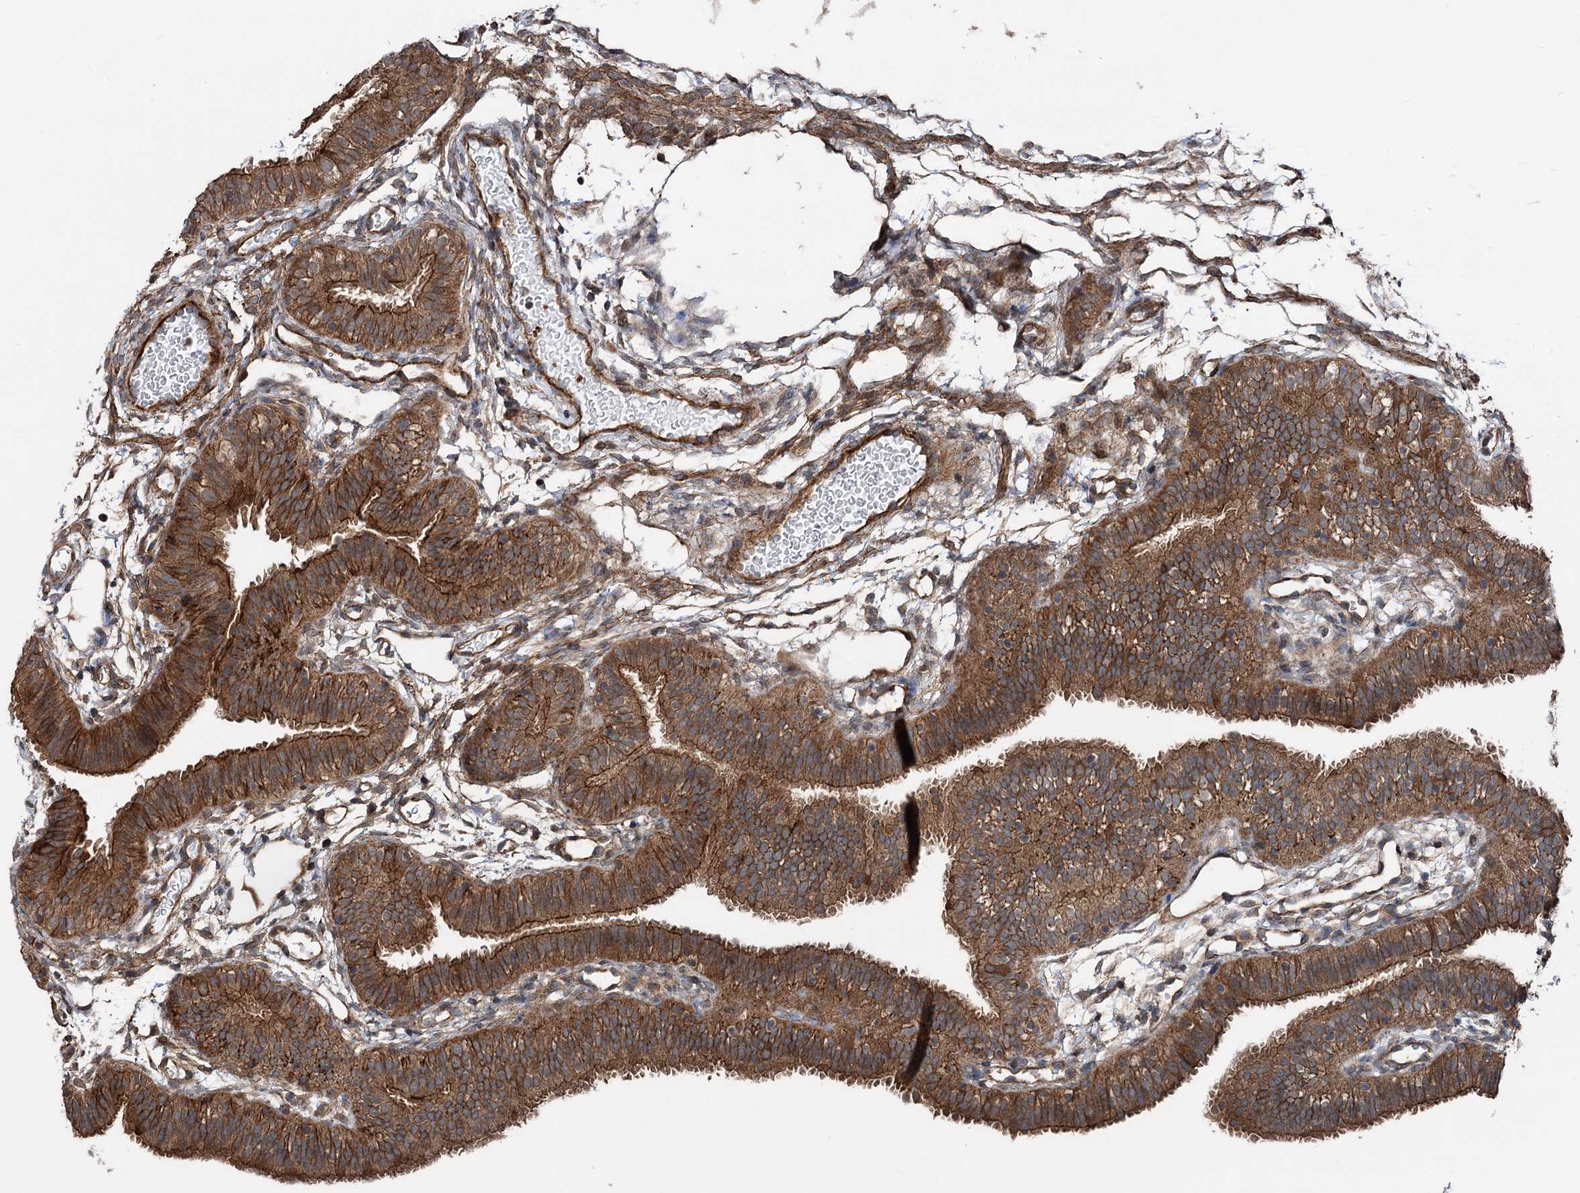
{"staining": {"intensity": "strong", "quantity": ">75%", "location": "cytoplasmic/membranous"}, "tissue": "fallopian tube", "cell_type": "Glandular cells", "image_type": "normal", "snomed": [{"axis": "morphology", "description": "Normal tissue, NOS"}, {"axis": "topography", "description": "Fallopian tube"}], "caption": "Immunohistochemical staining of normal human fallopian tube shows strong cytoplasmic/membranous protein staining in about >75% of glandular cells.", "gene": "ITFG2", "patient": {"sex": "female", "age": 35}}